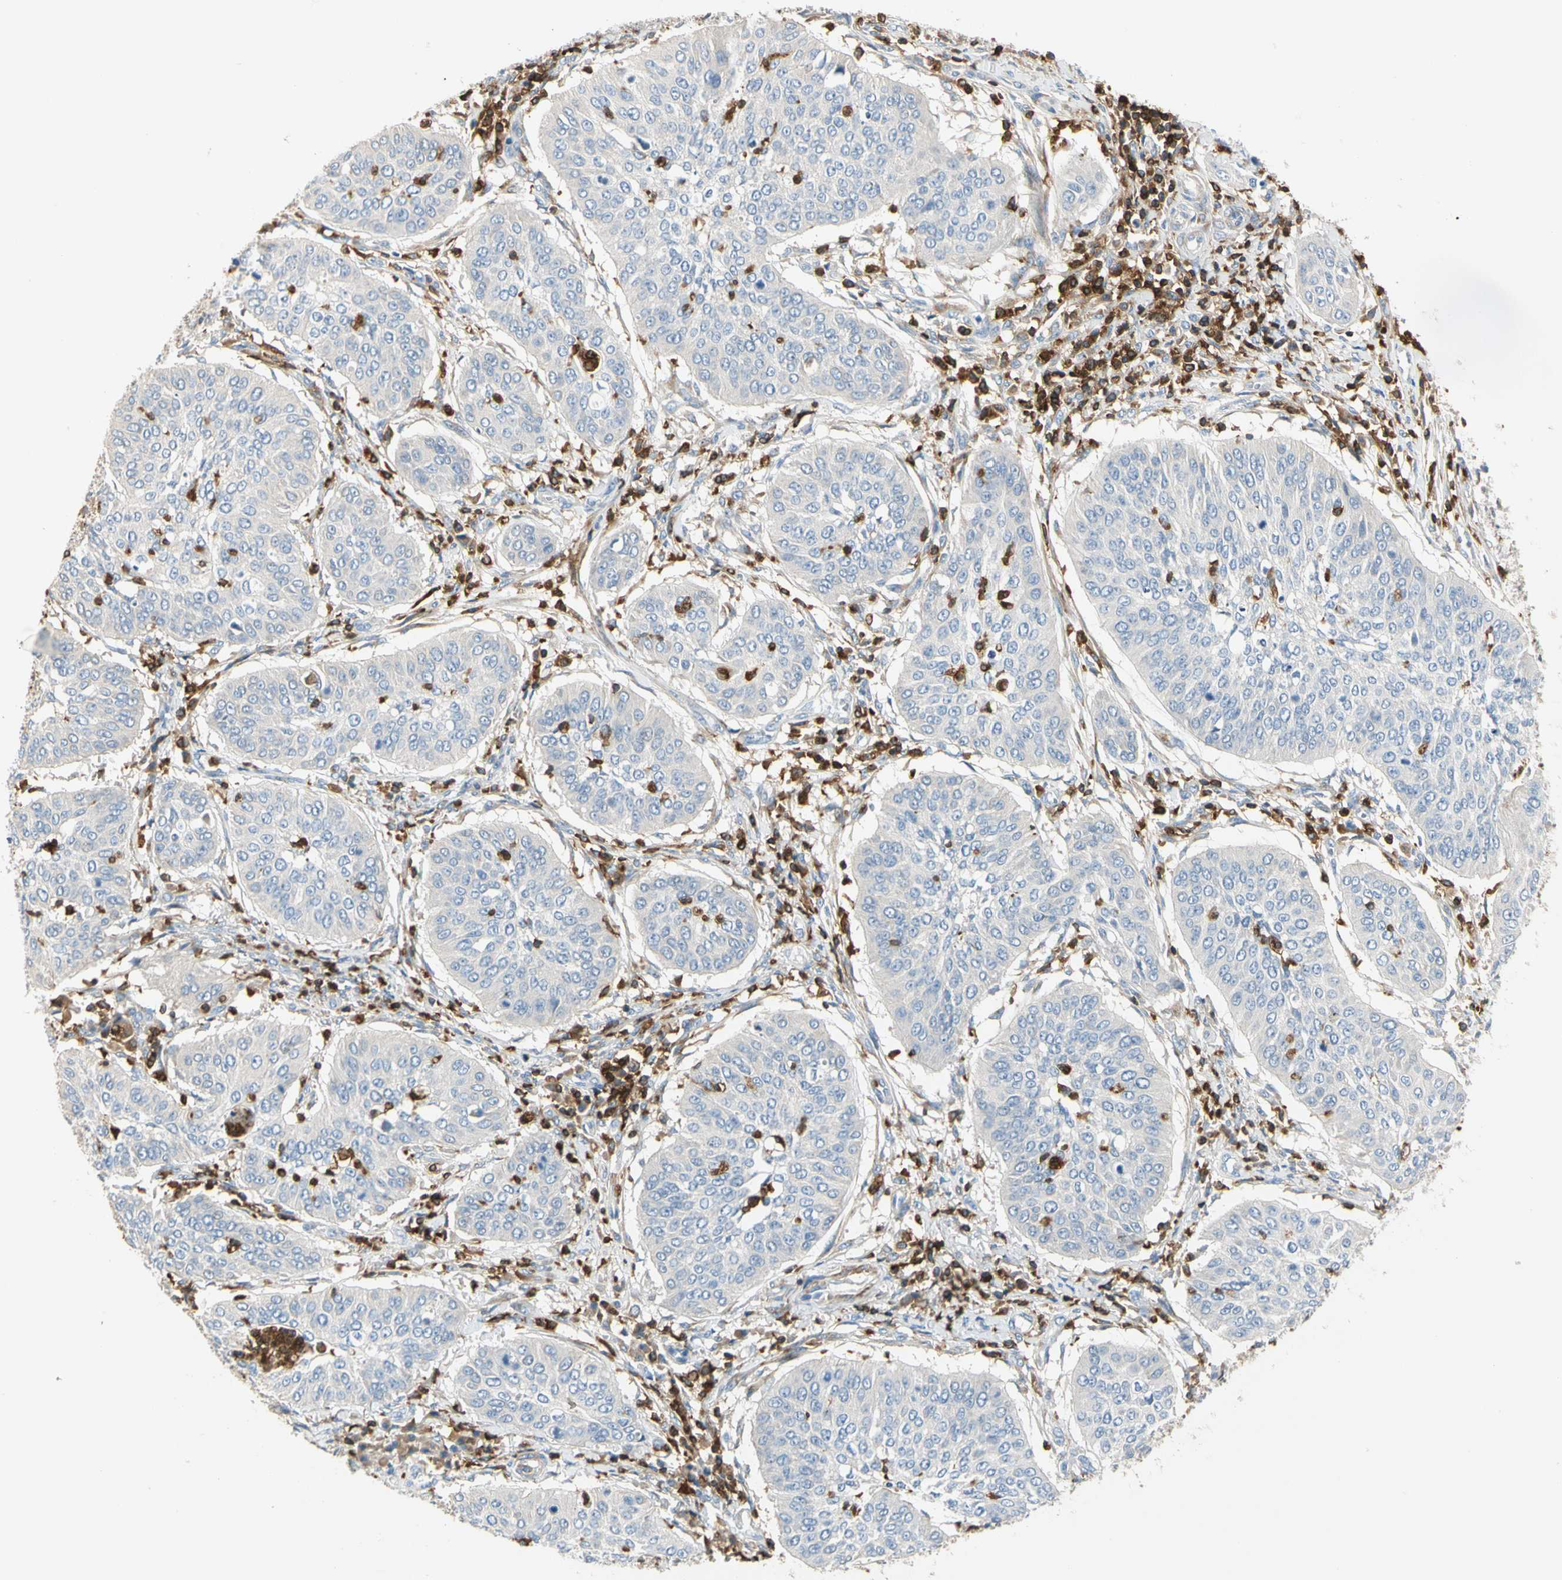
{"staining": {"intensity": "negative", "quantity": "none", "location": "none"}, "tissue": "cervical cancer", "cell_type": "Tumor cells", "image_type": "cancer", "snomed": [{"axis": "morphology", "description": "Normal tissue, NOS"}, {"axis": "morphology", "description": "Squamous cell carcinoma, NOS"}, {"axis": "topography", "description": "Cervix"}], "caption": "Immunohistochemistry (IHC) image of squamous cell carcinoma (cervical) stained for a protein (brown), which reveals no positivity in tumor cells. (Immunohistochemistry (IHC), brightfield microscopy, high magnification).", "gene": "FMNL1", "patient": {"sex": "female", "age": 39}}